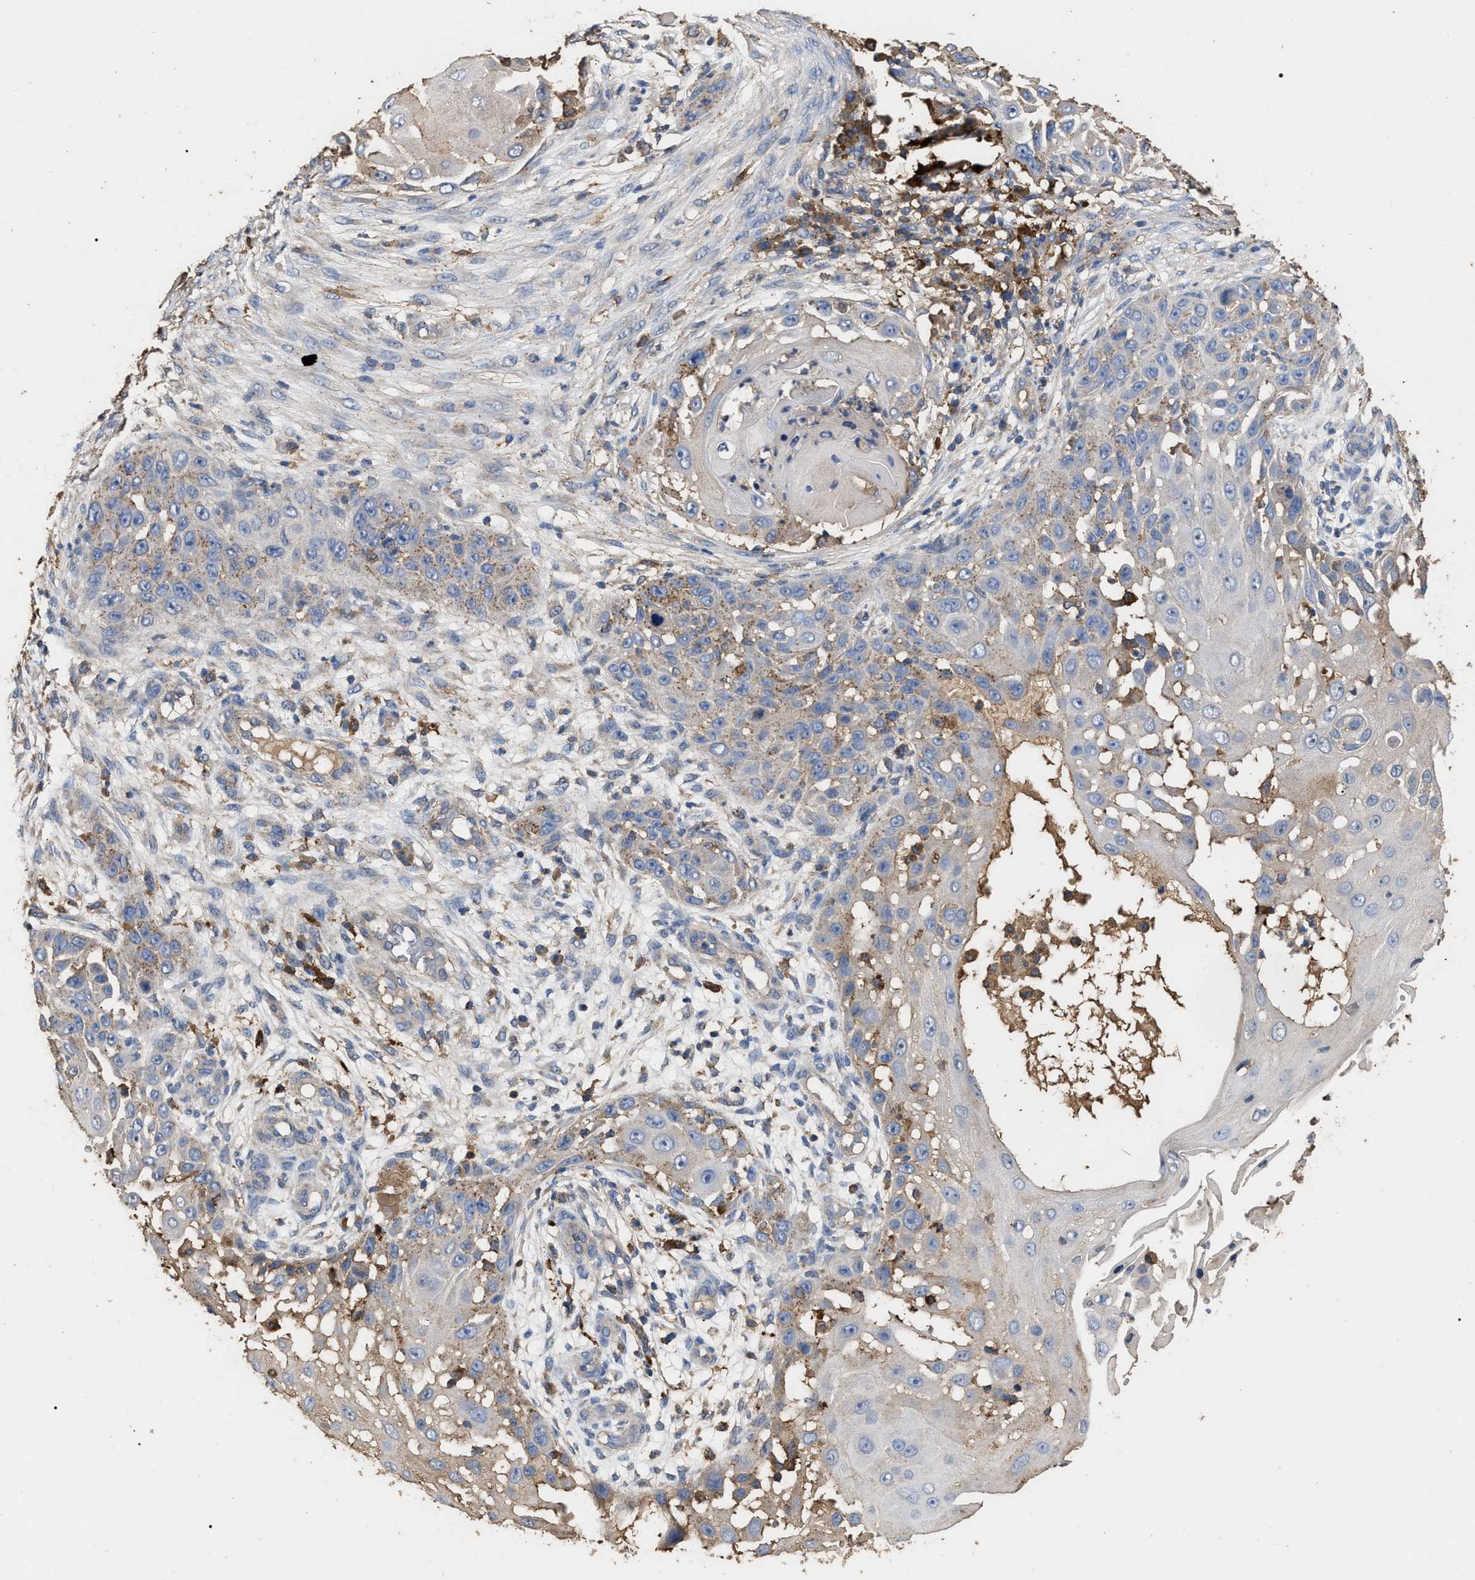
{"staining": {"intensity": "moderate", "quantity": "25%-75%", "location": "cytoplasmic/membranous"}, "tissue": "skin cancer", "cell_type": "Tumor cells", "image_type": "cancer", "snomed": [{"axis": "morphology", "description": "Squamous cell carcinoma, NOS"}, {"axis": "topography", "description": "Skin"}], "caption": "Human skin cancer stained with a protein marker exhibits moderate staining in tumor cells.", "gene": "GPR179", "patient": {"sex": "female", "age": 44}}